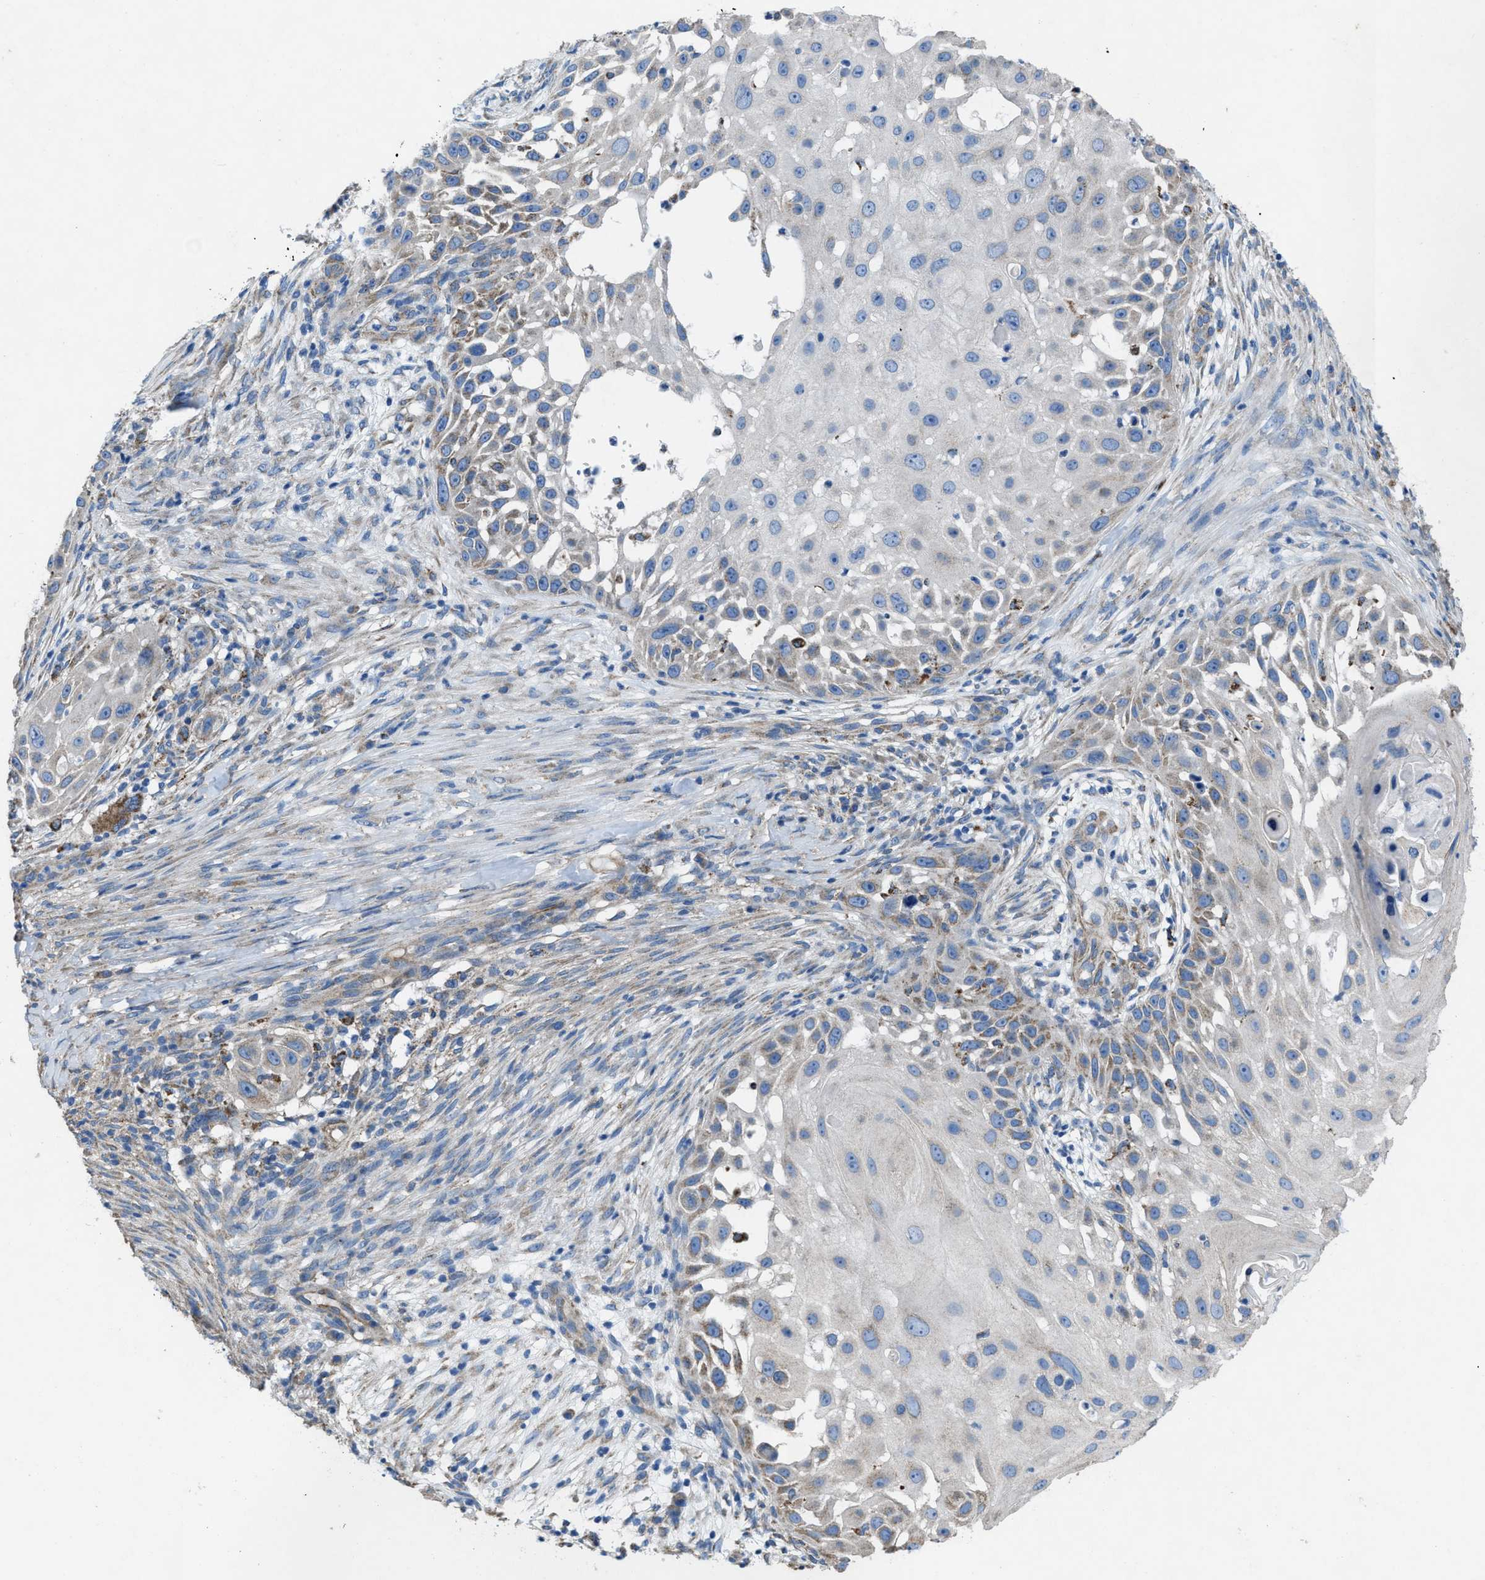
{"staining": {"intensity": "moderate", "quantity": "<25%", "location": "cytoplasmic/membranous"}, "tissue": "skin cancer", "cell_type": "Tumor cells", "image_type": "cancer", "snomed": [{"axis": "morphology", "description": "Squamous cell carcinoma, NOS"}, {"axis": "topography", "description": "Skin"}], "caption": "High-magnification brightfield microscopy of skin cancer (squamous cell carcinoma) stained with DAB (3,3'-diaminobenzidine) (brown) and counterstained with hematoxylin (blue). tumor cells exhibit moderate cytoplasmic/membranous expression is present in about<25% of cells.", "gene": "DOLPP1", "patient": {"sex": "female", "age": 44}}